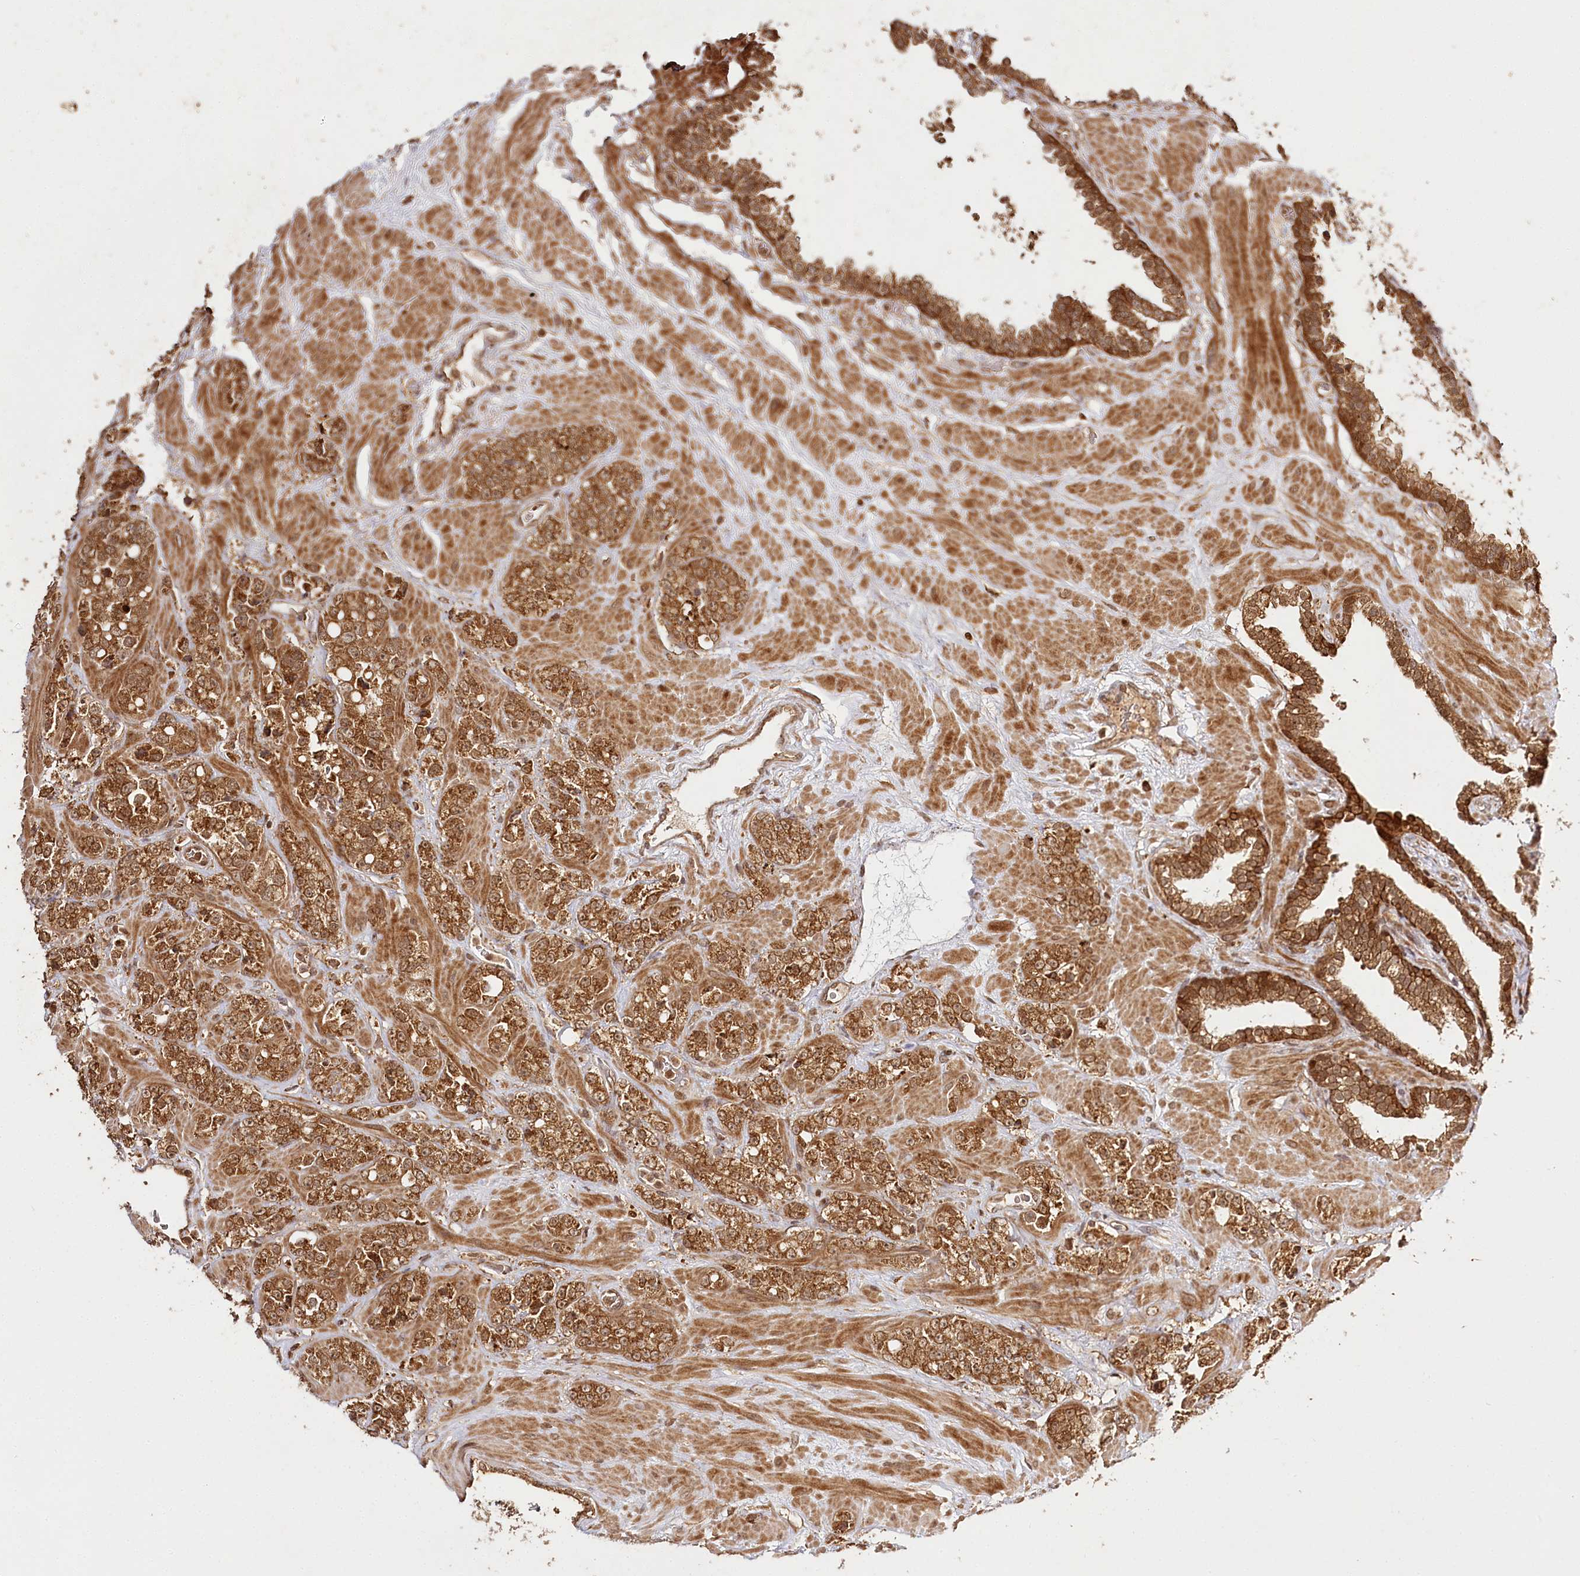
{"staining": {"intensity": "strong", "quantity": ">75%", "location": "cytoplasmic/membranous,nuclear"}, "tissue": "prostate cancer", "cell_type": "Tumor cells", "image_type": "cancer", "snomed": [{"axis": "morphology", "description": "Adenocarcinoma, High grade"}, {"axis": "topography", "description": "Prostate"}], "caption": "Immunohistochemistry of human prostate high-grade adenocarcinoma shows high levels of strong cytoplasmic/membranous and nuclear expression in approximately >75% of tumor cells.", "gene": "ULK2", "patient": {"sex": "male", "age": 64}}